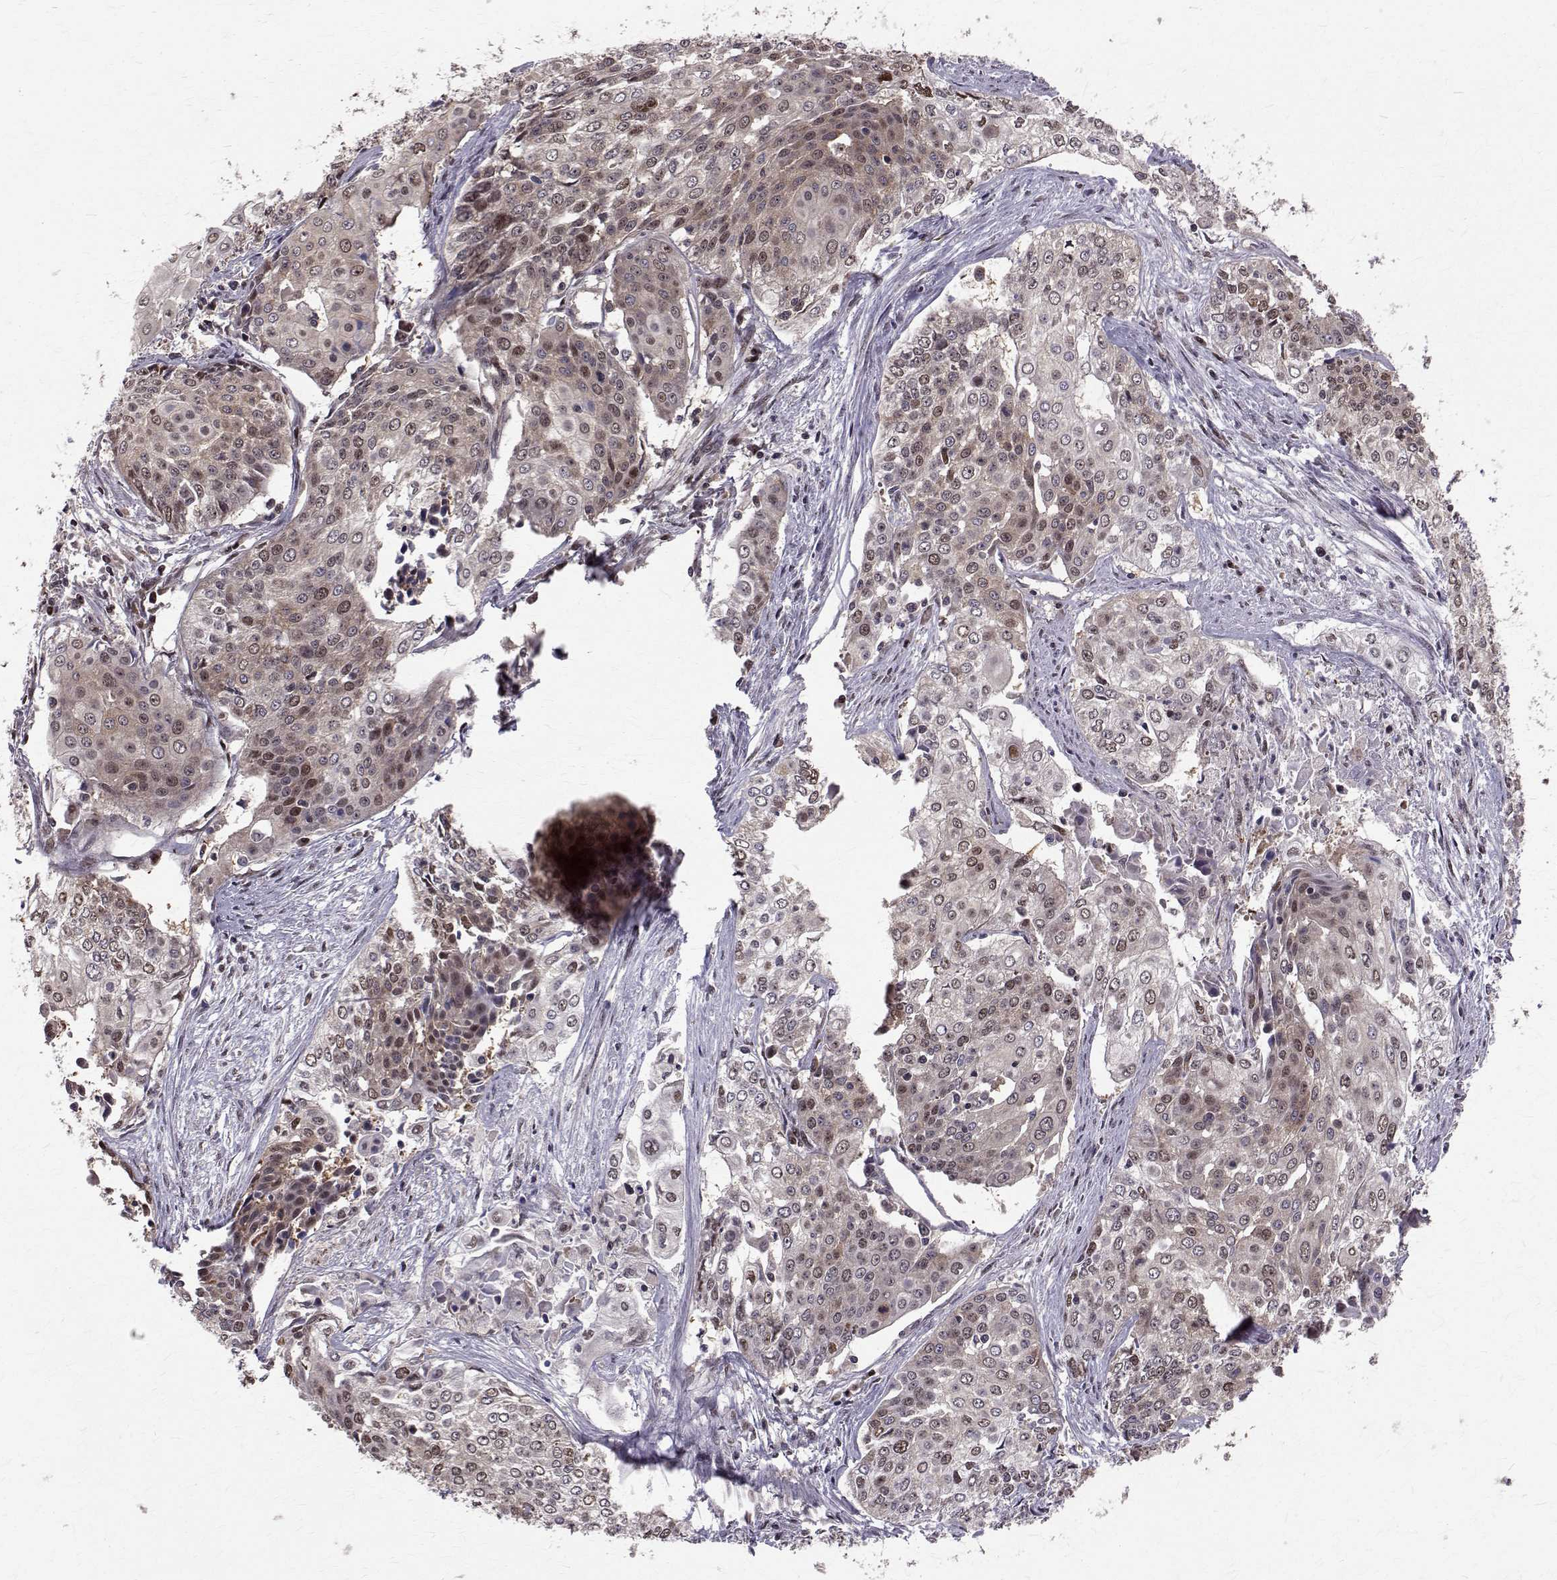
{"staining": {"intensity": "moderate", "quantity": ">75%", "location": "nuclear"}, "tissue": "cervical cancer", "cell_type": "Tumor cells", "image_type": "cancer", "snomed": [{"axis": "morphology", "description": "Squamous cell carcinoma, NOS"}, {"axis": "topography", "description": "Cervix"}], "caption": "Squamous cell carcinoma (cervical) stained for a protein (brown) displays moderate nuclear positive expression in about >75% of tumor cells.", "gene": "NIF3L1", "patient": {"sex": "female", "age": 39}}